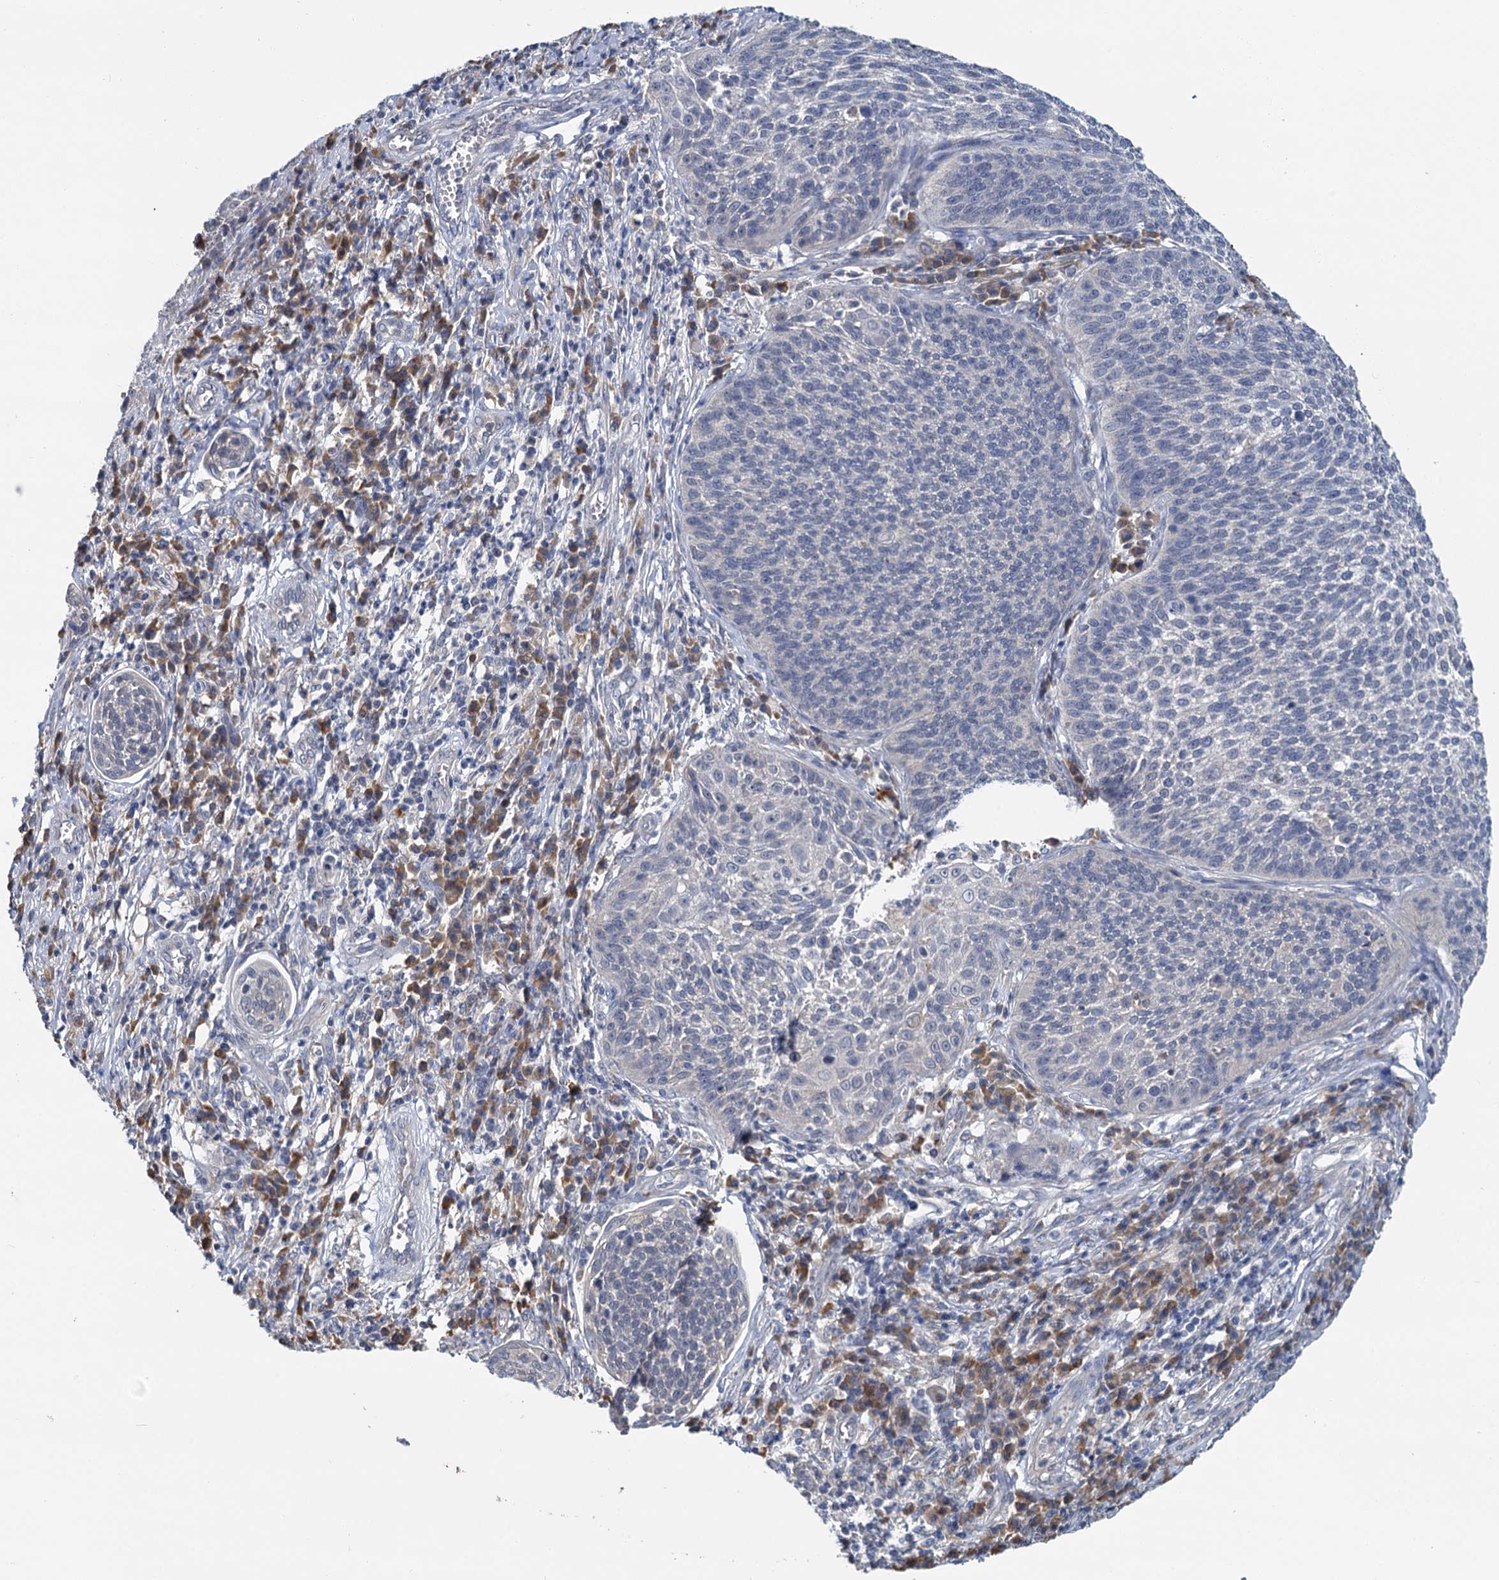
{"staining": {"intensity": "negative", "quantity": "none", "location": "none"}, "tissue": "cervical cancer", "cell_type": "Tumor cells", "image_type": "cancer", "snomed": [{"axis": "morphology", "description": "Squamous cell carcinoma, NOS"}, {"axis": "topography", "description": "Cervix"}], "caption": "IHC photomicrograph of squamous cell carcinoma (cervical) stained for a protein (brown), which displays no positivity in tumor cells.", "gene": "ANKRD42", "patient": {"sex": "female", "age": 34}}